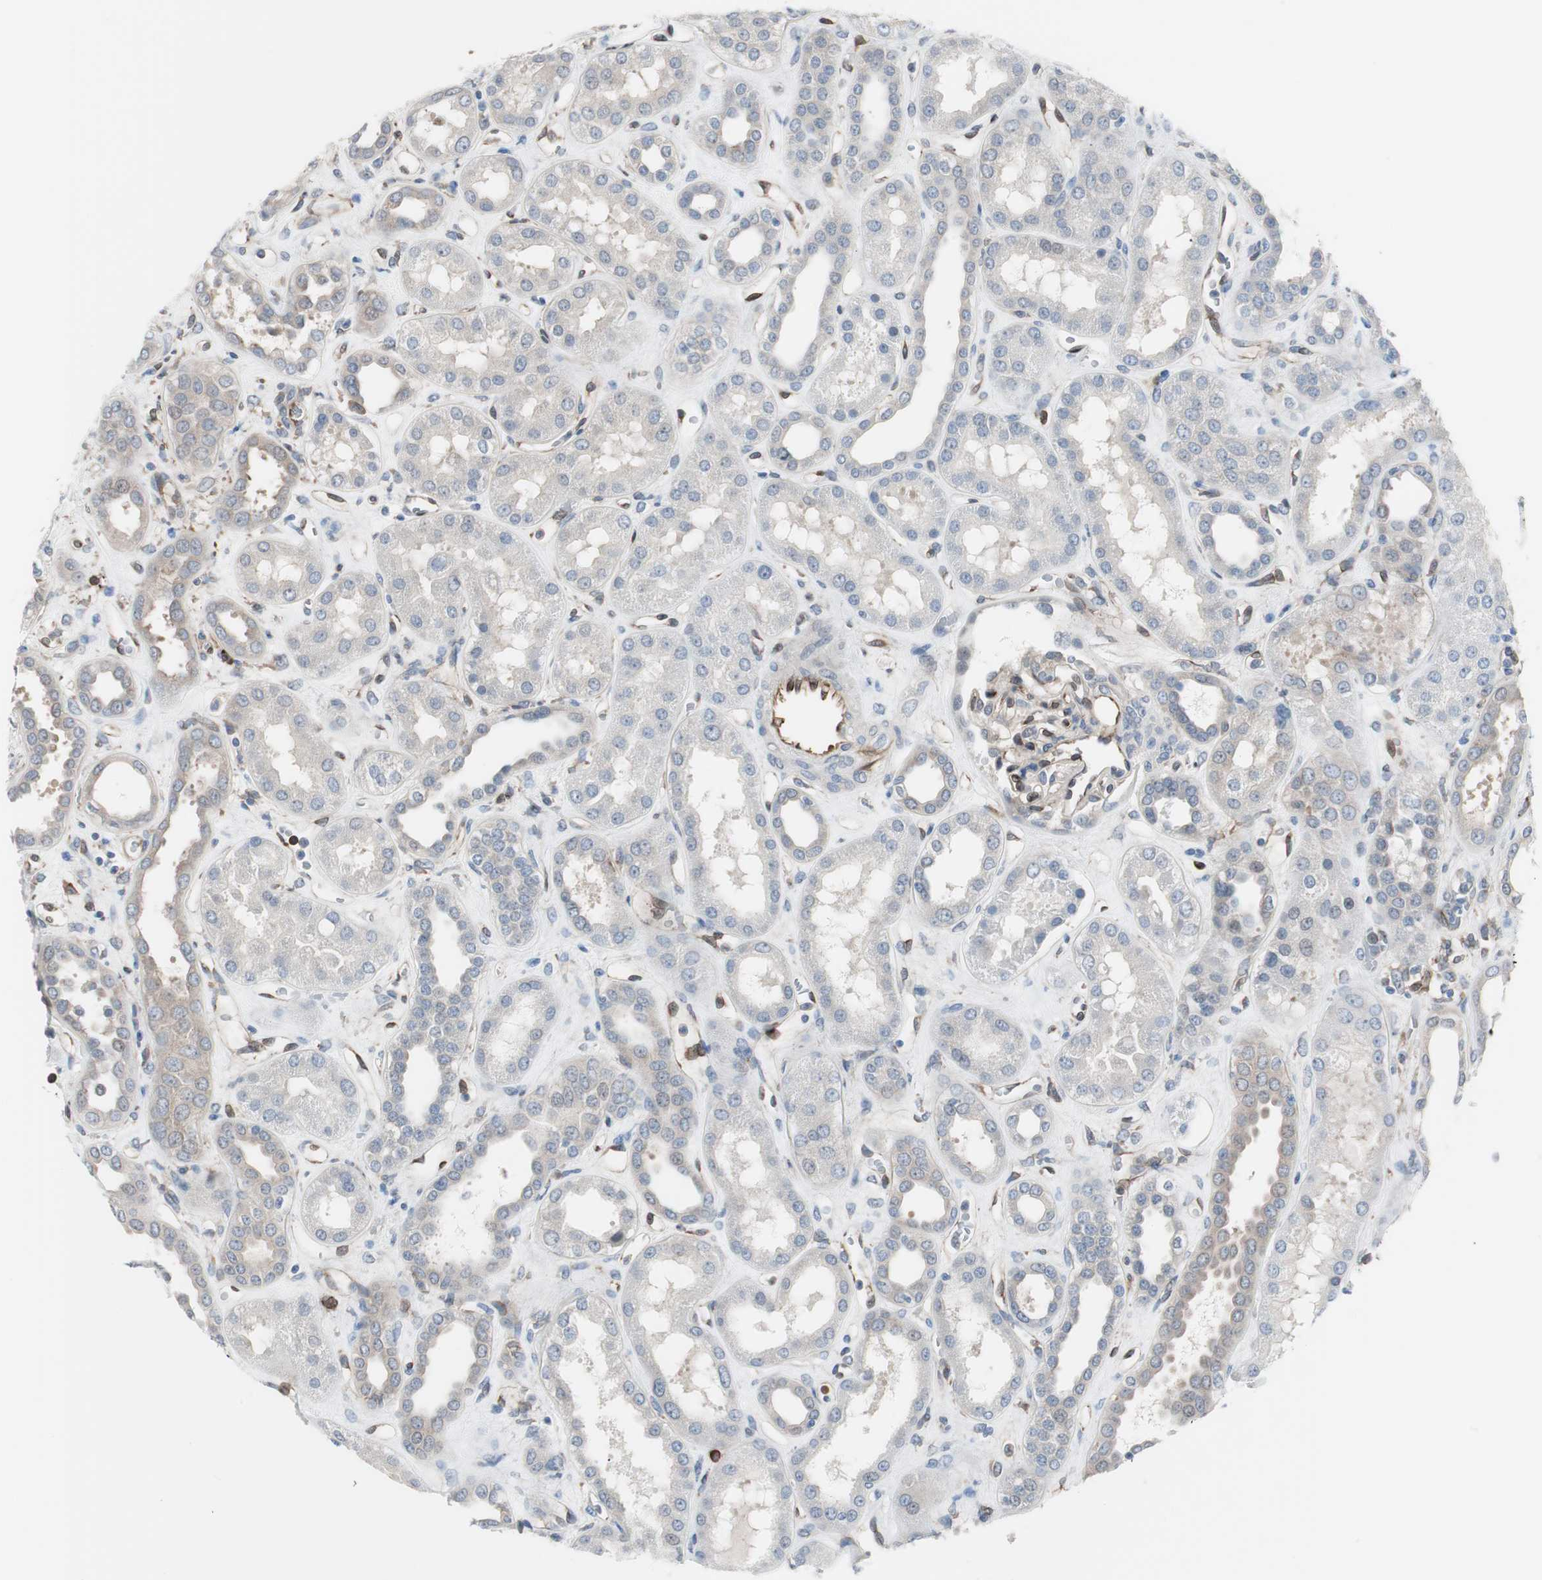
{"staining": {"intensity": "moderate", "quantity": "<25%", "location": "cytoplasmic/membranous"}, "tissue": "kidney", "cell_type": "Cells in glomeruli", "image_type": "normal", "snomed": [{"axis": "morphology", "description": "Normal tissue, NOS"}, {"axis": "topography", "description": "Kidney"}], "caption": "Cells in glomeruli reveal low levels of moderate cytoplasmic/membranous staining in about <25% of cells in normal human kidney. The staining was performed using DAB to visualize the protein expression in brown, while the nuclei were stained in blue with hematoxylin (Magnification: 20x).", "gene": "SWAP70", "patient": {"sex": "male", "age": 59}}